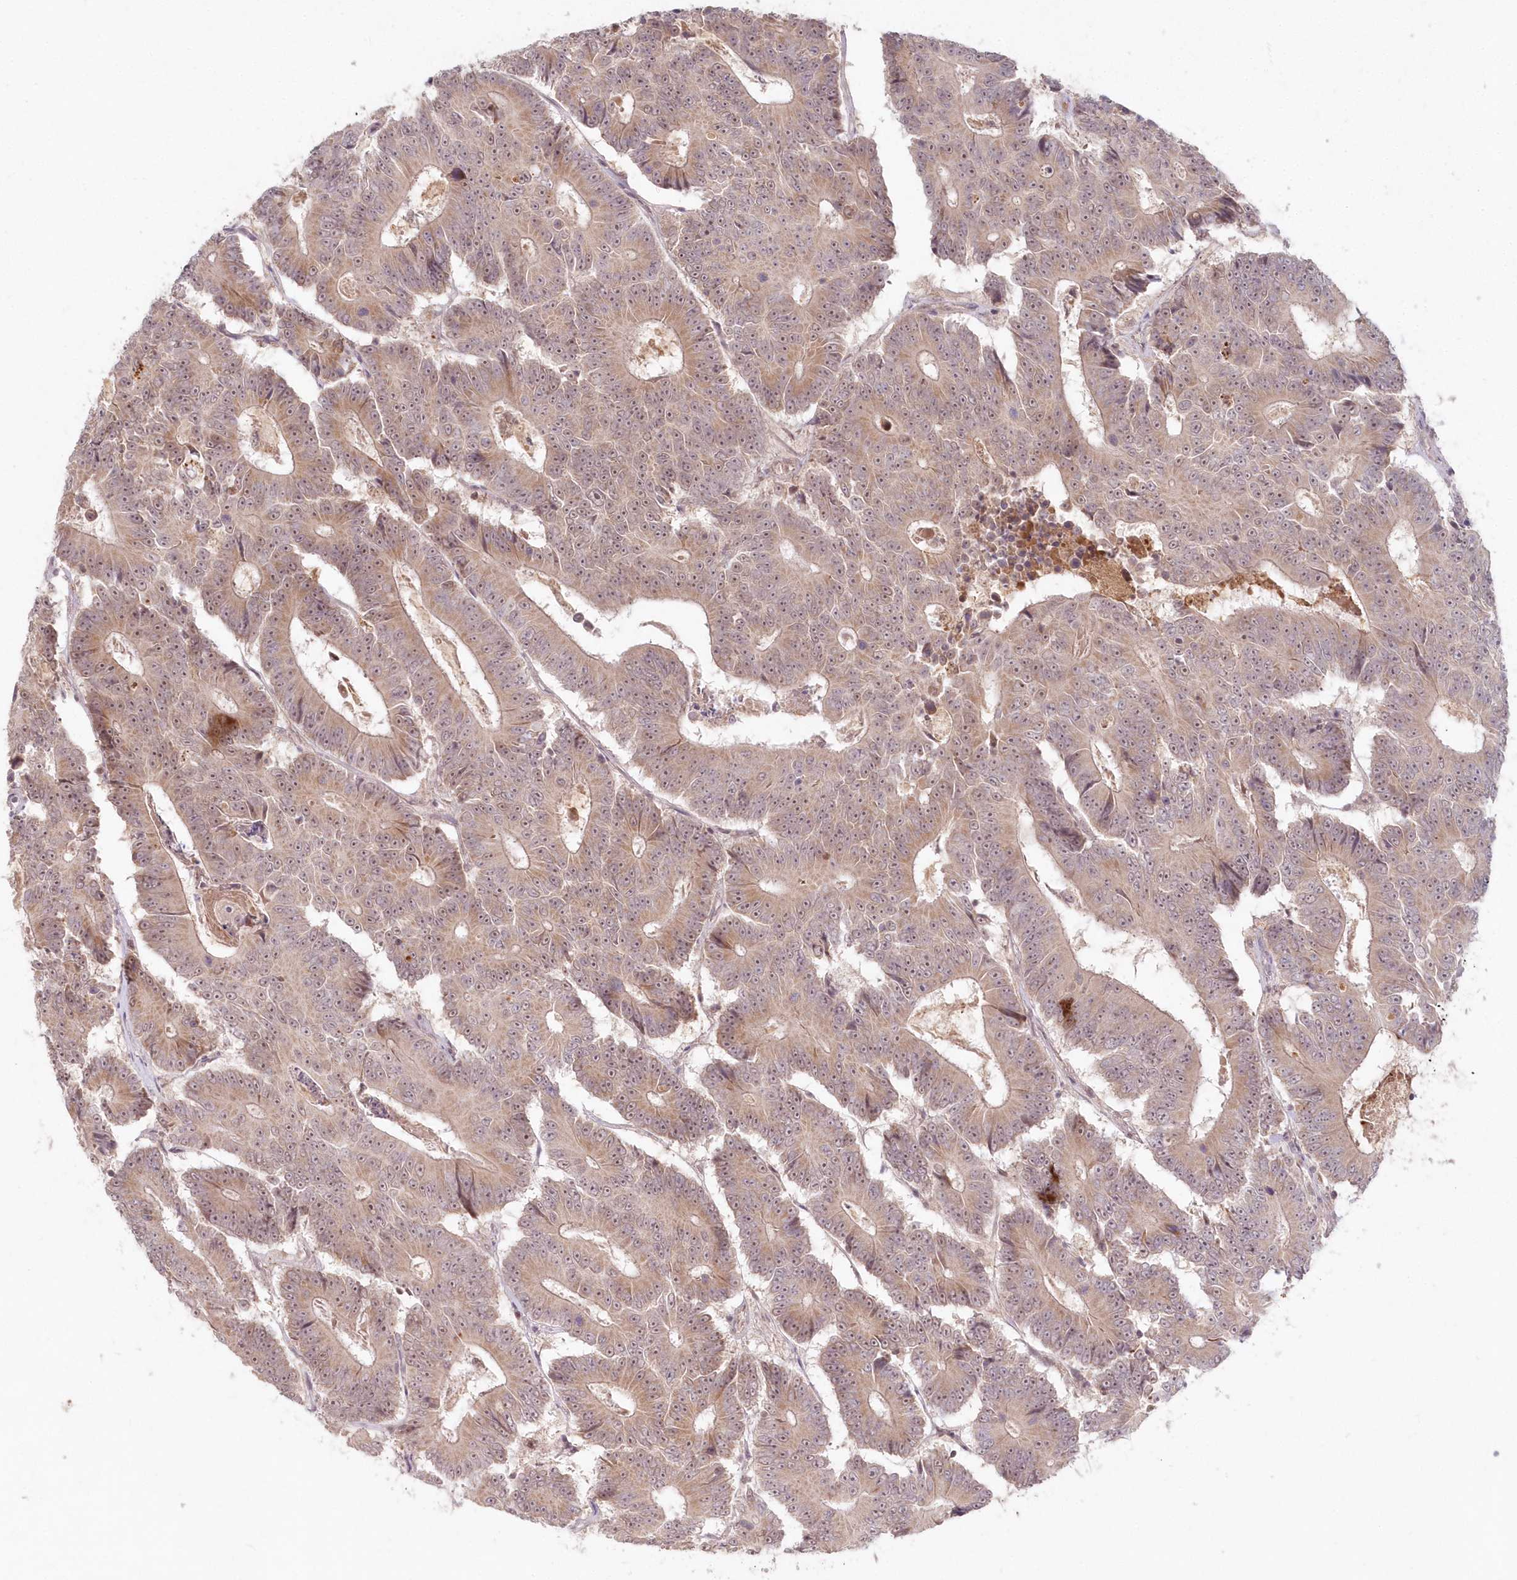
{"staining": {"intensity": "weak", "quantity": ">75%", "location": "nuclear"}, "tissue": "colorectal cancer", "cell_type": "Tumor cells", "image_type": "cancer", "snomed": [{"axis": "morphology", "description": "Adenocarcinoma, NOS"}, {"axis": "topography", "description": "Colon"}], "caption": "Colorectal cancer stained with a brown dye demonstrates weak nuclear positive expression in about >75% of tumor cells.", "gene": "ASCC1", "patient": {"sex": "male", "age": 83}}